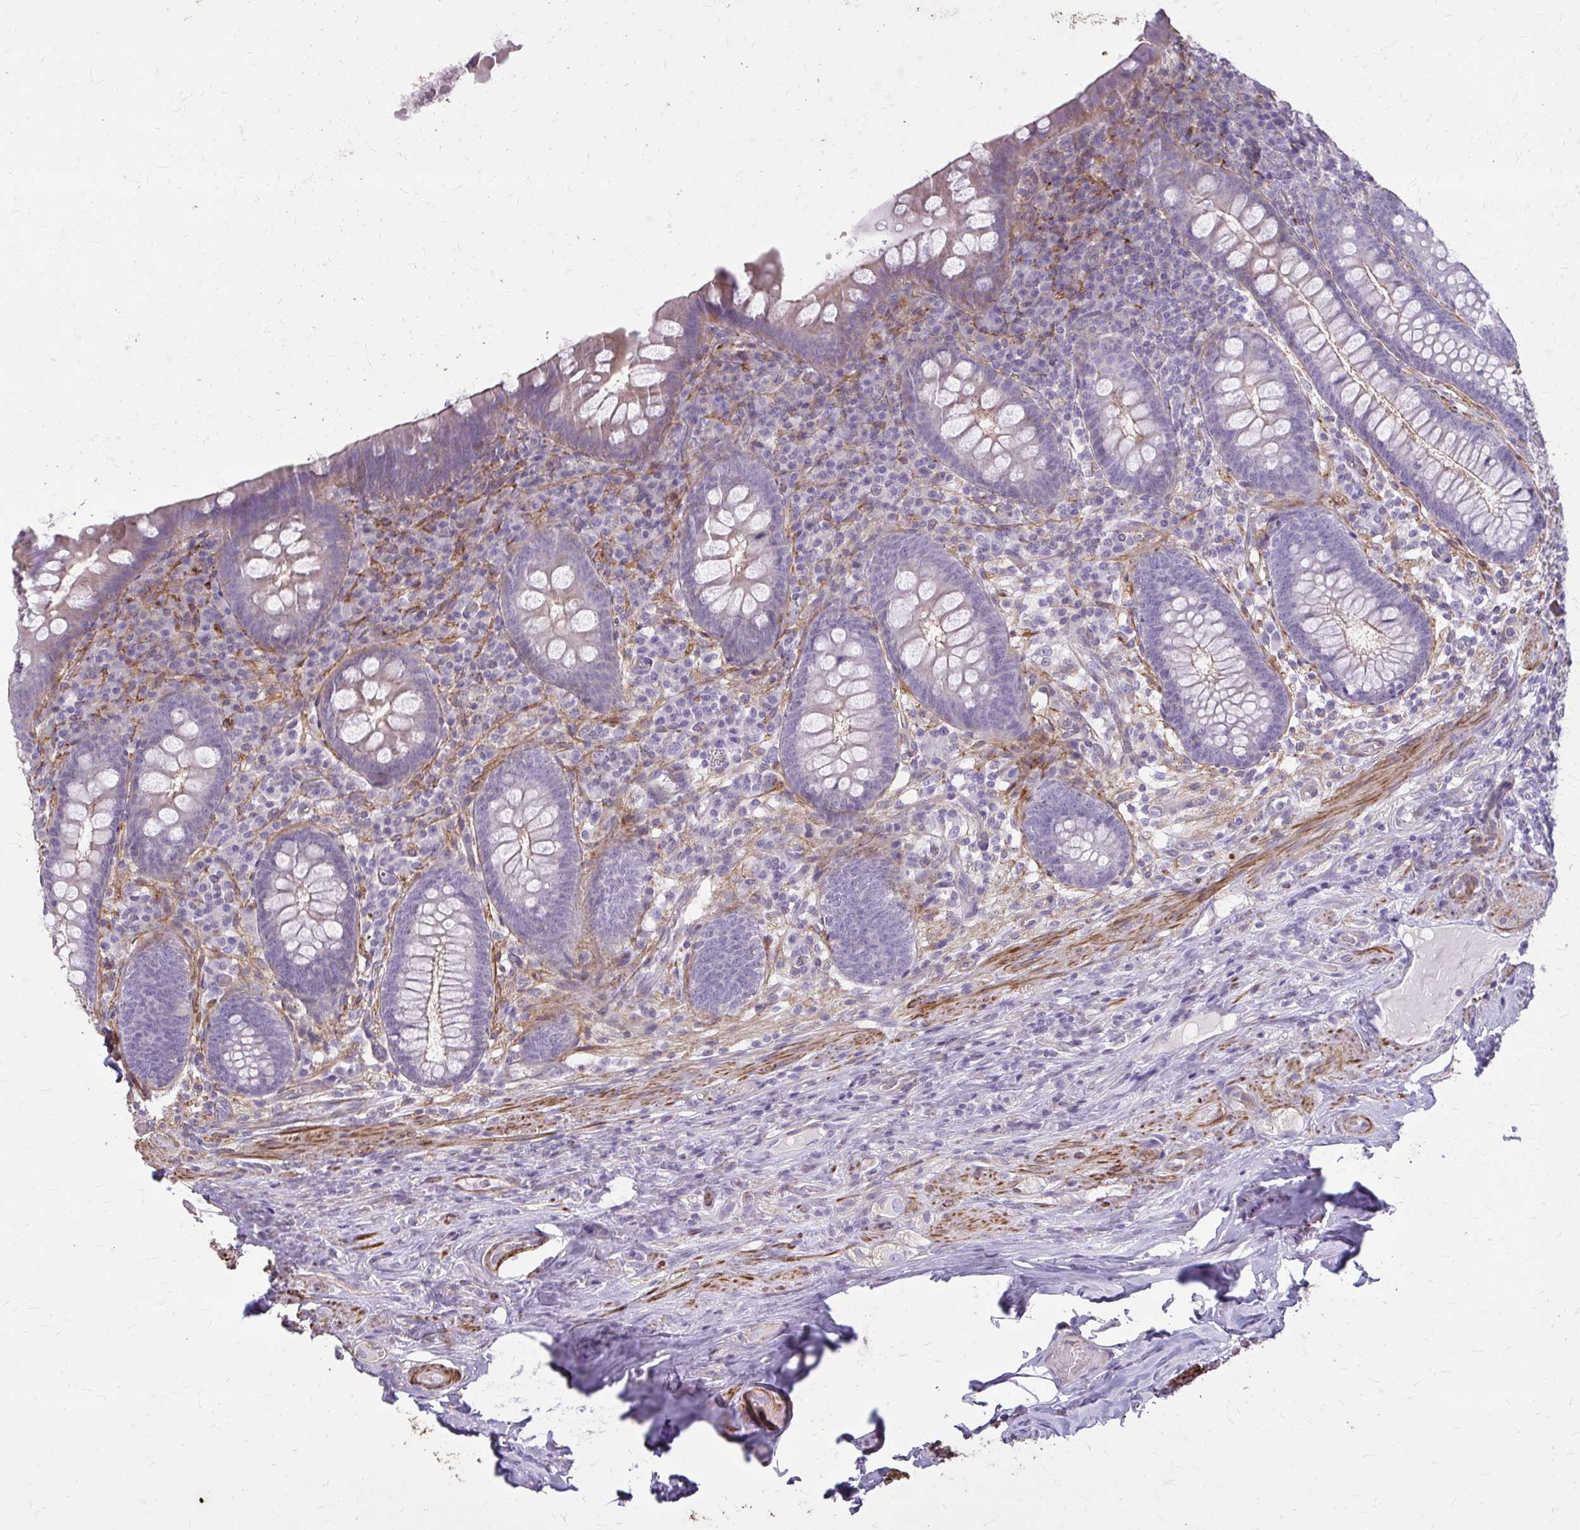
{"staining": {"intensity": "weak", "quantity": "<25%", "location": "cytoplasmic/membranous"}, "tissue": "appendix", "cell_type": "Glandular cells", "image_type": "normal", "snomed": [{"axis": "morphology", "description": "Normal tissue, NOS"}, {"axis": "topography", "description": "Appendix"}], "caption": "An IHC micrograph of unremarkable appendix is shown. There is no staining in glandular cells of appendix. (DAB (3,3'-diaminobenzidine) immunohistochemistry with hematoxylin counter stain).", "gene": "TENM4", "patient": {"sex": "male", "age": 71}}